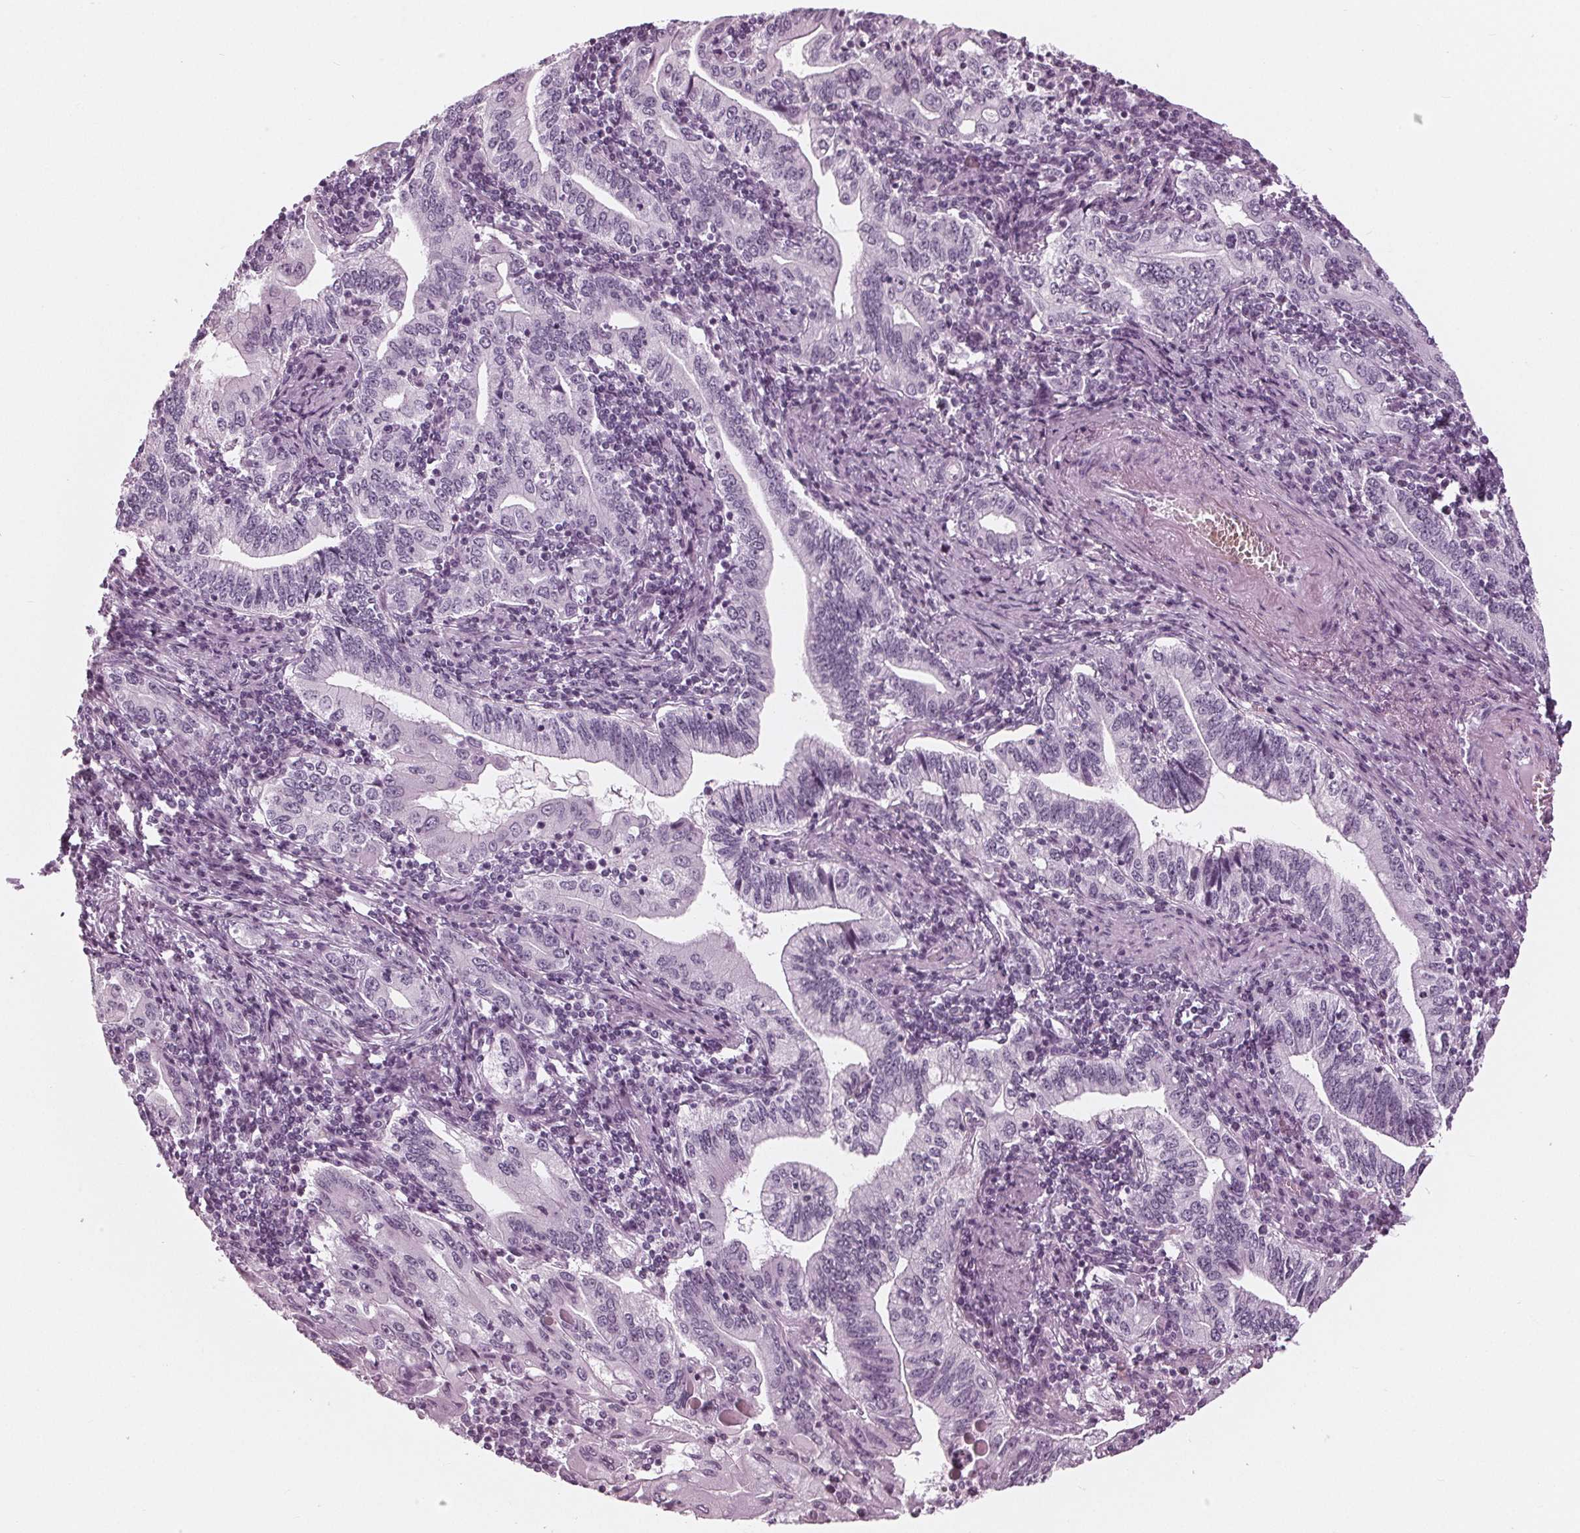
{"staining": {"intensity": "negative", "quantity": "none", "location": "none"}, "tissue": "stomach cancer", "cell_type": "Tumor cells", "image_type": "cancer", "snomed": [{"axis": "morphology", "description": "Adenocarcinoma, NOS"}, {"axis": "topography", "description": "Stomach, lower"}], "caption": "IHC photomicrograph of stomach cancer (adenocarcinoma) stained for a protein (brown), which shows no expression in tumor cells.", "gene": "KRT28", "patient": {"sex": "female", "age": 72}}